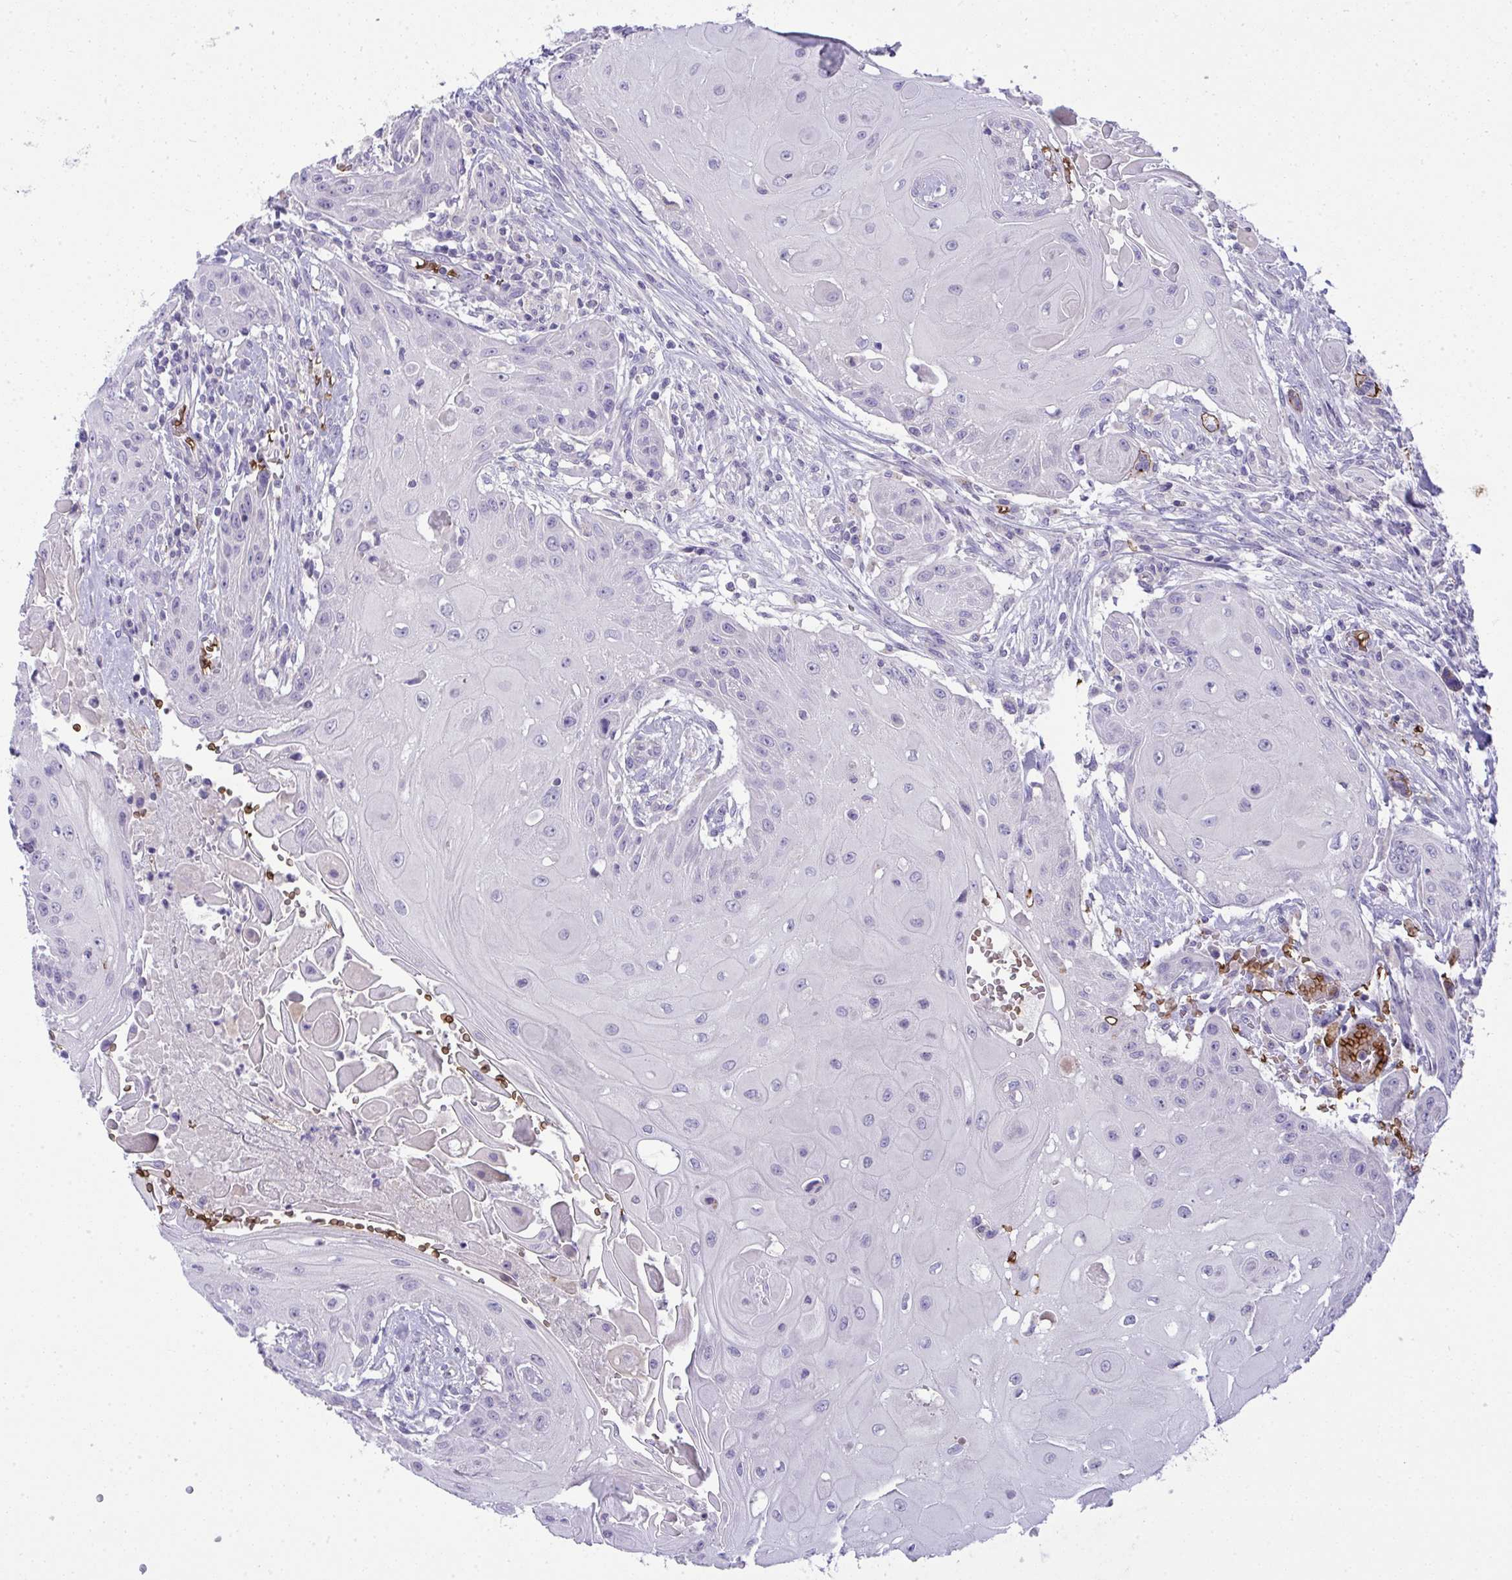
{"staining": {"intensity": "negative", "quantity": "none", "location": "none"}, "tissue": "head and neck cancer", "cell_type": "Tumor cells", "image_type": "cancer", "snomed": [{"axis": "morphology", "description": "Squamous cell carcinoma, NOS"}, {"axis": "topography", "description": "Oral tissue"}, {"axis": "topography", "description": "Head-Neck"}, {"axis": "topography", "description": "Neck, NOS"}], "caption": "IHC of head and neck cancer (squamous cell carcinoma) shows no expression in tumor cells.", "gene": "SPTB", "patient": {"sex": "female", "age": 55}}